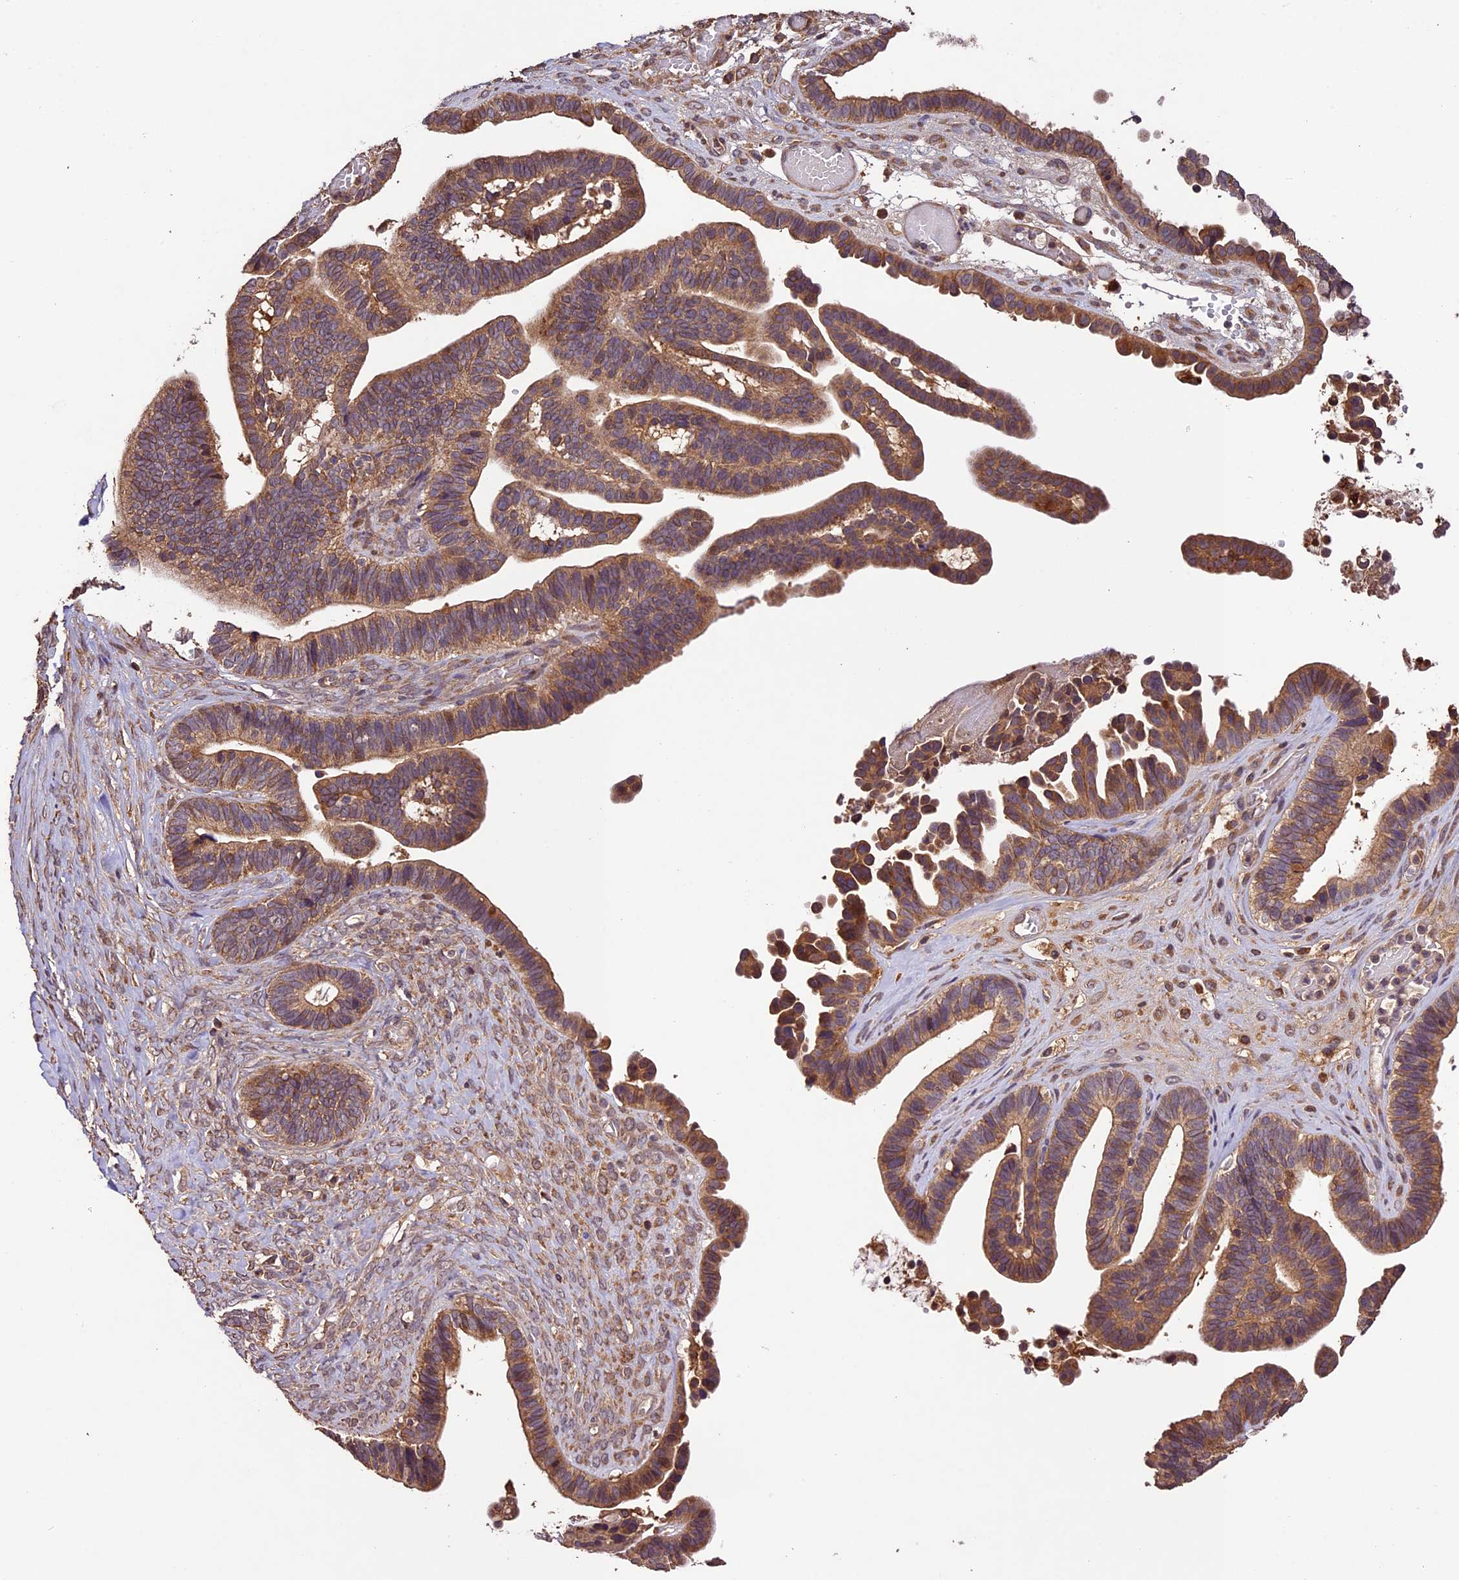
{"staining": {"intensity": "moderate", "quantity": ">75%", "location": "cytoplasmic/membranous"}, "tissue": "ovarian cancer", "cell_type": "Tumor cells", "image_type": "cancer", "snomed": [{"axis": "morphology", "description": "Cystadenocarcinoma, serous, NOS"}, {"axis": "topography", "description": "Ovary"}], "caption": "Protein expression by immunohistochemistry (IHC) exhibits moderate cytoplasmic/membranous positivity in approximately >75% of tumor cells in serous cystadenocarcinoma (ovarian). (Stains: DAB (3,3'-diaminobenzidine) in brown, nuclei in blue, Microscopy: brightfield microscopy at high magnification).", "gene": "CRLF1", "patient": {"sex": "female", "age": 56}}